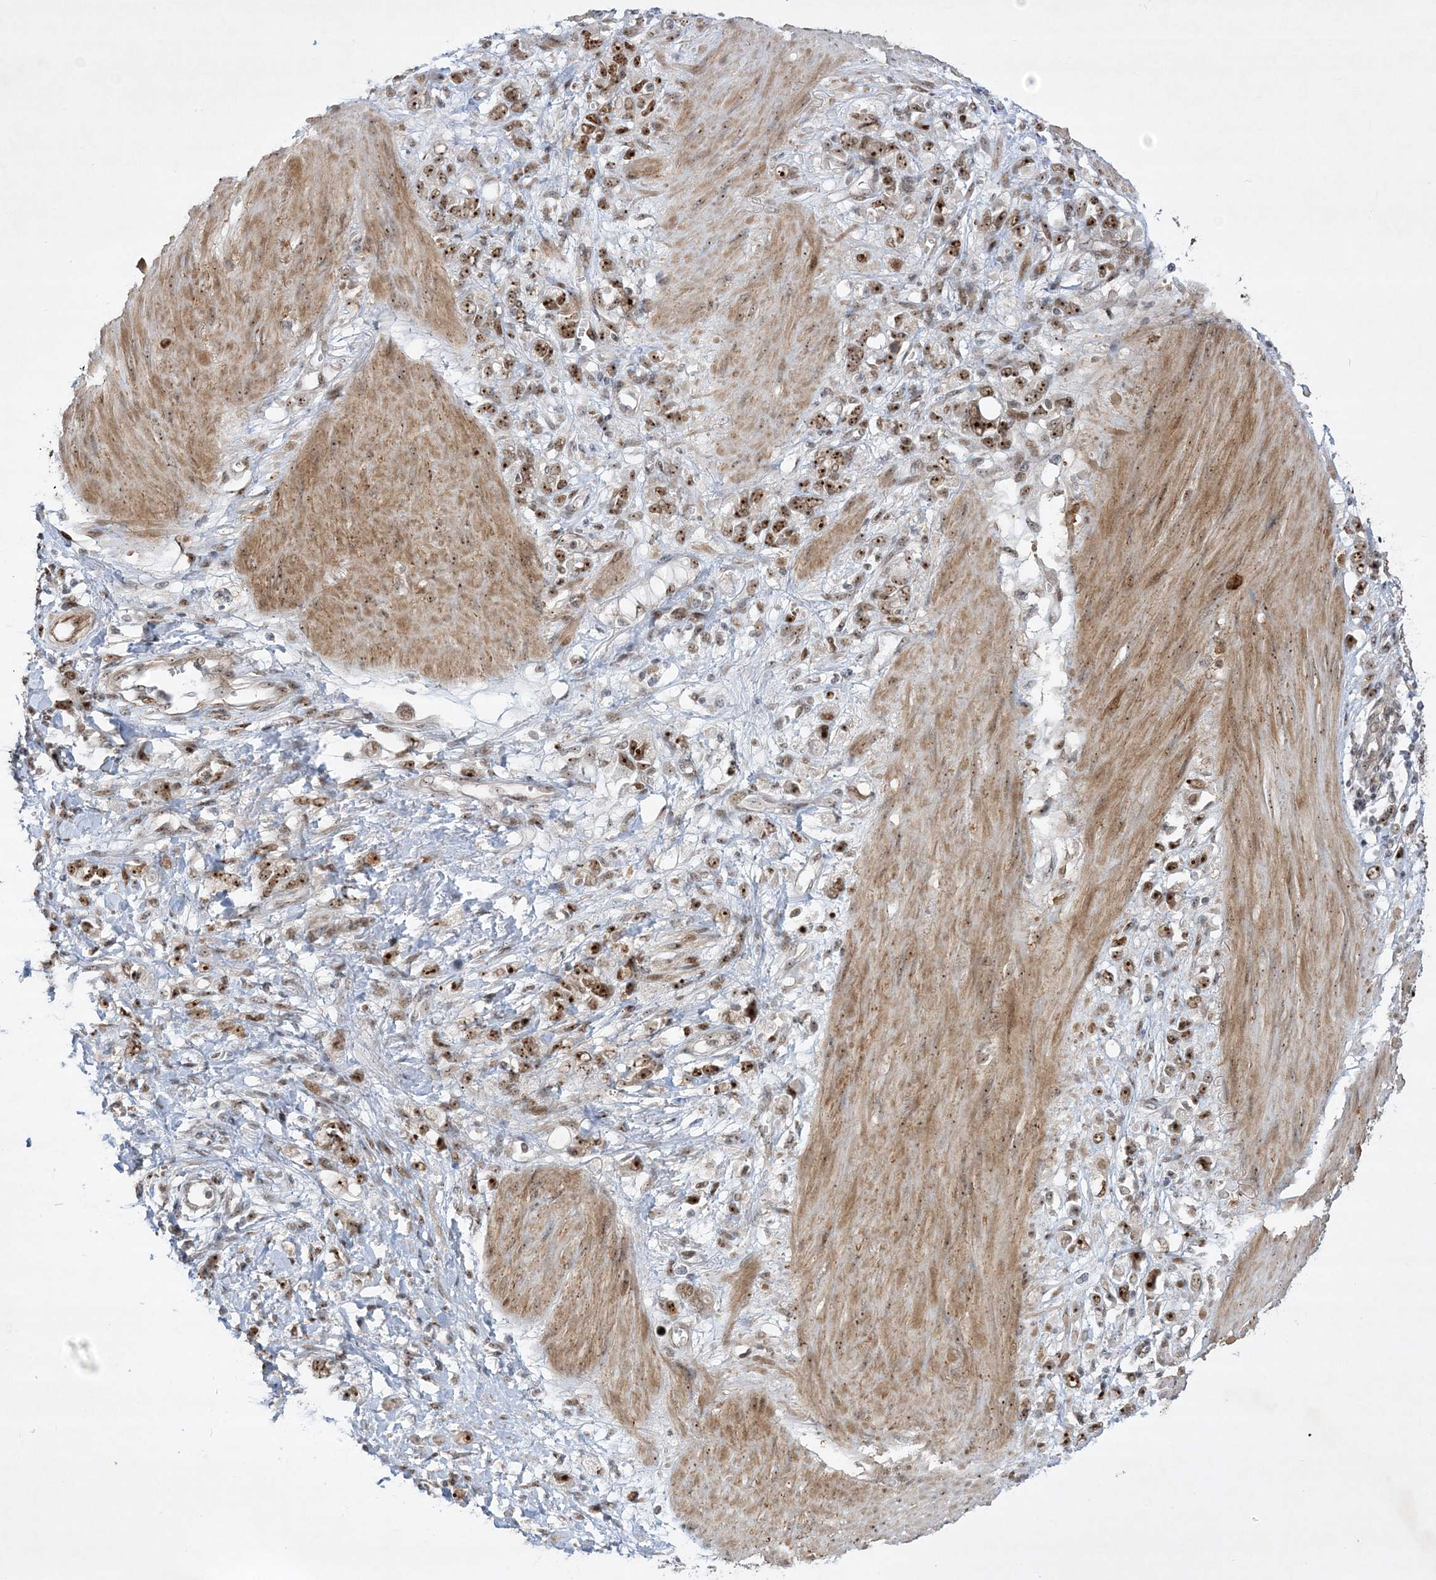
{"staining": {"intensity": "moderate", "quantity": ">75%", "location": "nuclear"}, "tissue": "stomach cancer", "cell_type": "Tumor cells", "image_type": "cancer", "snomed": [{"axis": "morphology", "description": "Adenocarcinoma, NOS"}, {"axis": "topography", "description": "Stomach"}], "caption": "IHC photomicrograph of neoplastic tissue: human stomach adenocarcinoma stained using immunohistochemistry reveals medium levels of moderate protein expression localized specifically in the nuclear of tumor cells, appearing as a nuclear brown color.", "gene": "NPM3", "patient": {"sex": "female", "age": 76}}